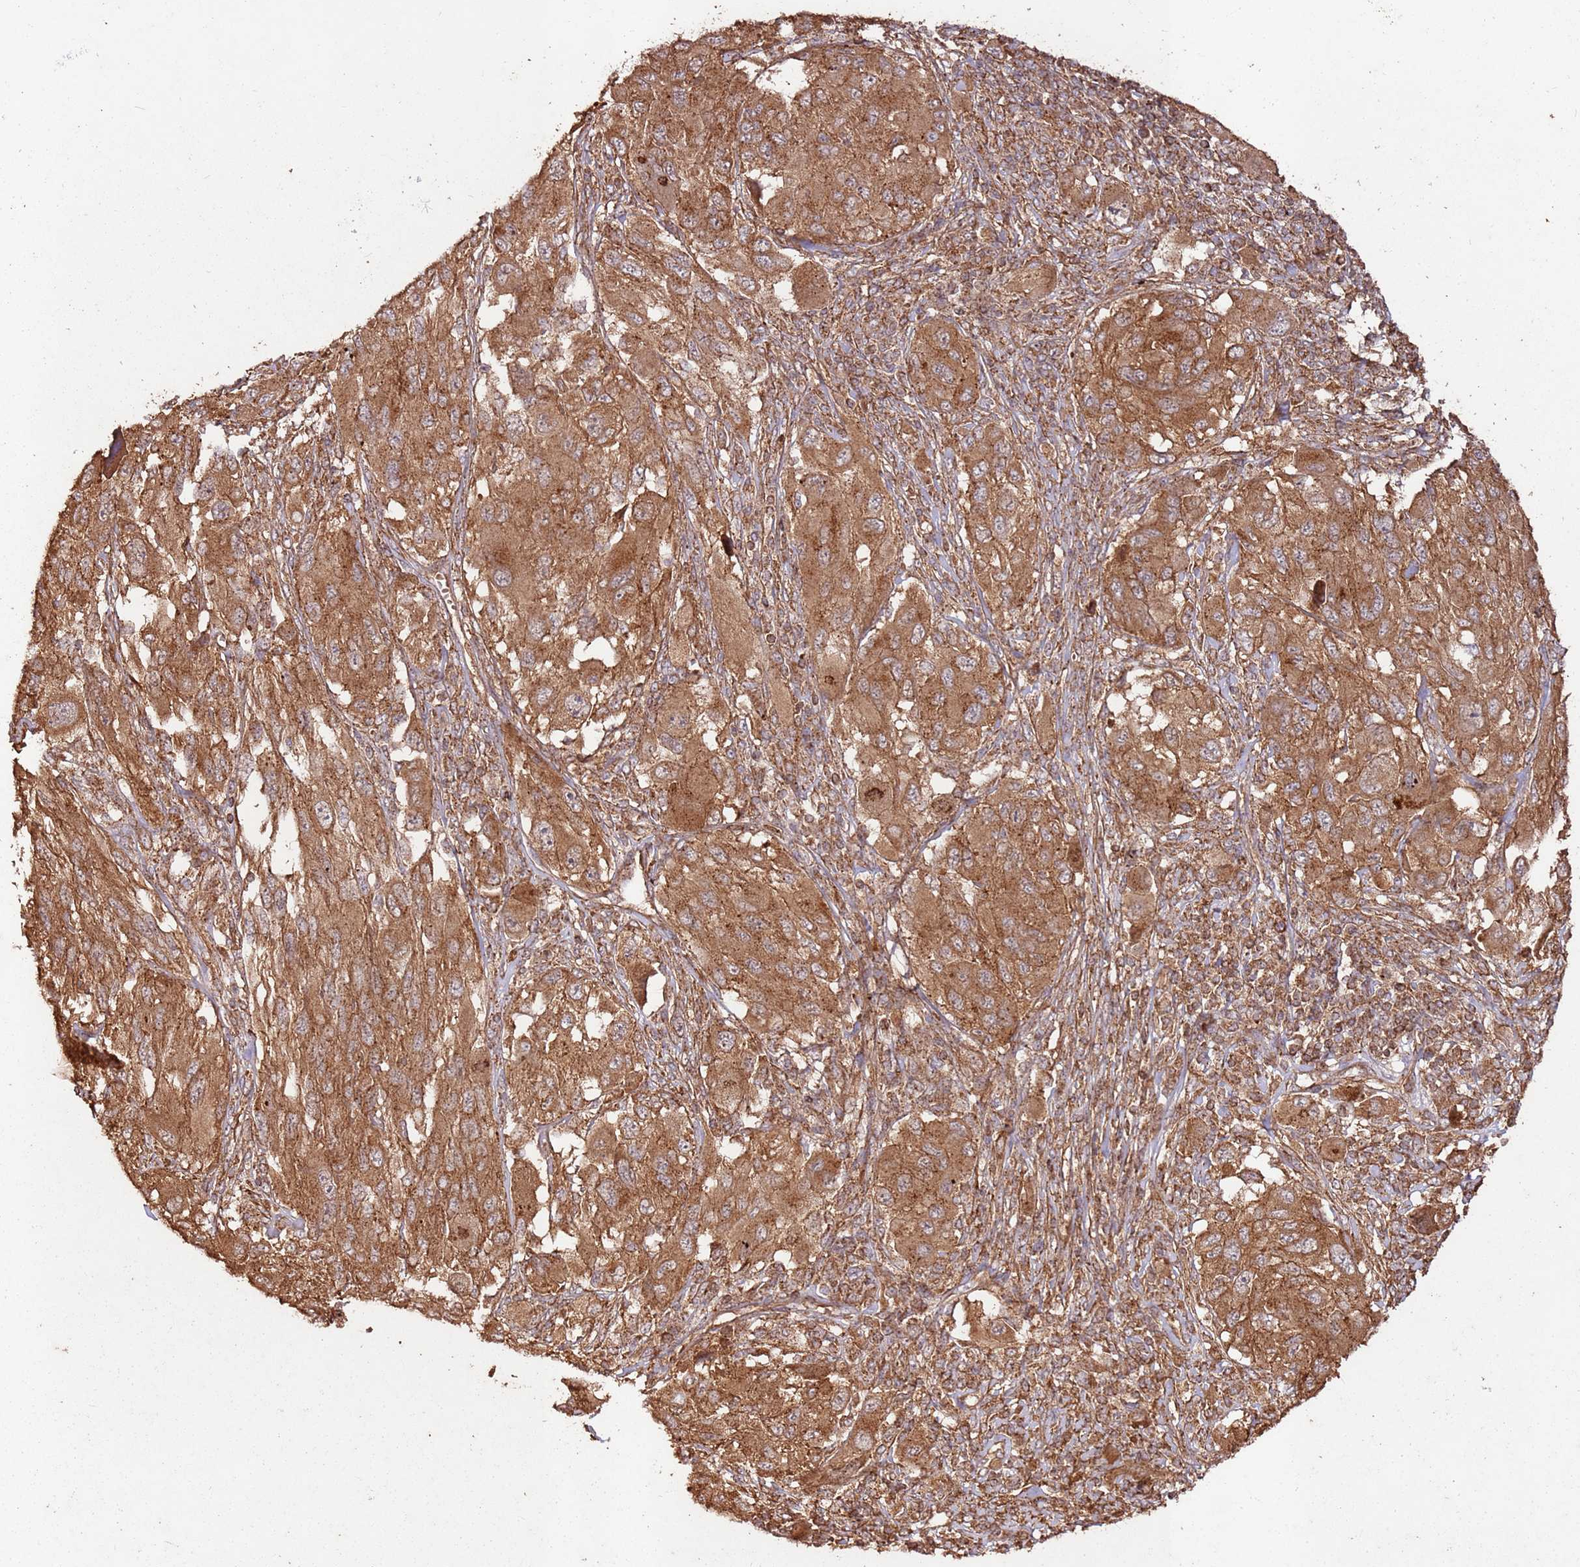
{"staining": {"intensity": "moderate", "quantity": ">75%", "location": "cytoplasmic/membranous"}, "tissue": "melanoma", "cell_type": "Tumor cells", "image_type": "cancer", "snomed": [{"axis": "morphology", "description": "Malignant melanoma, NOS"}, {"axis": "topography", "description": "Skin"}], "caption": "This is a histology image of immunohistochemistry (IHC) staining of melanoma, which shows moderate expression in the cytoplasmic/membranous of tumor cells.", "gene": "FAM186A", "patient": {"sex": "female", "age": 91}}